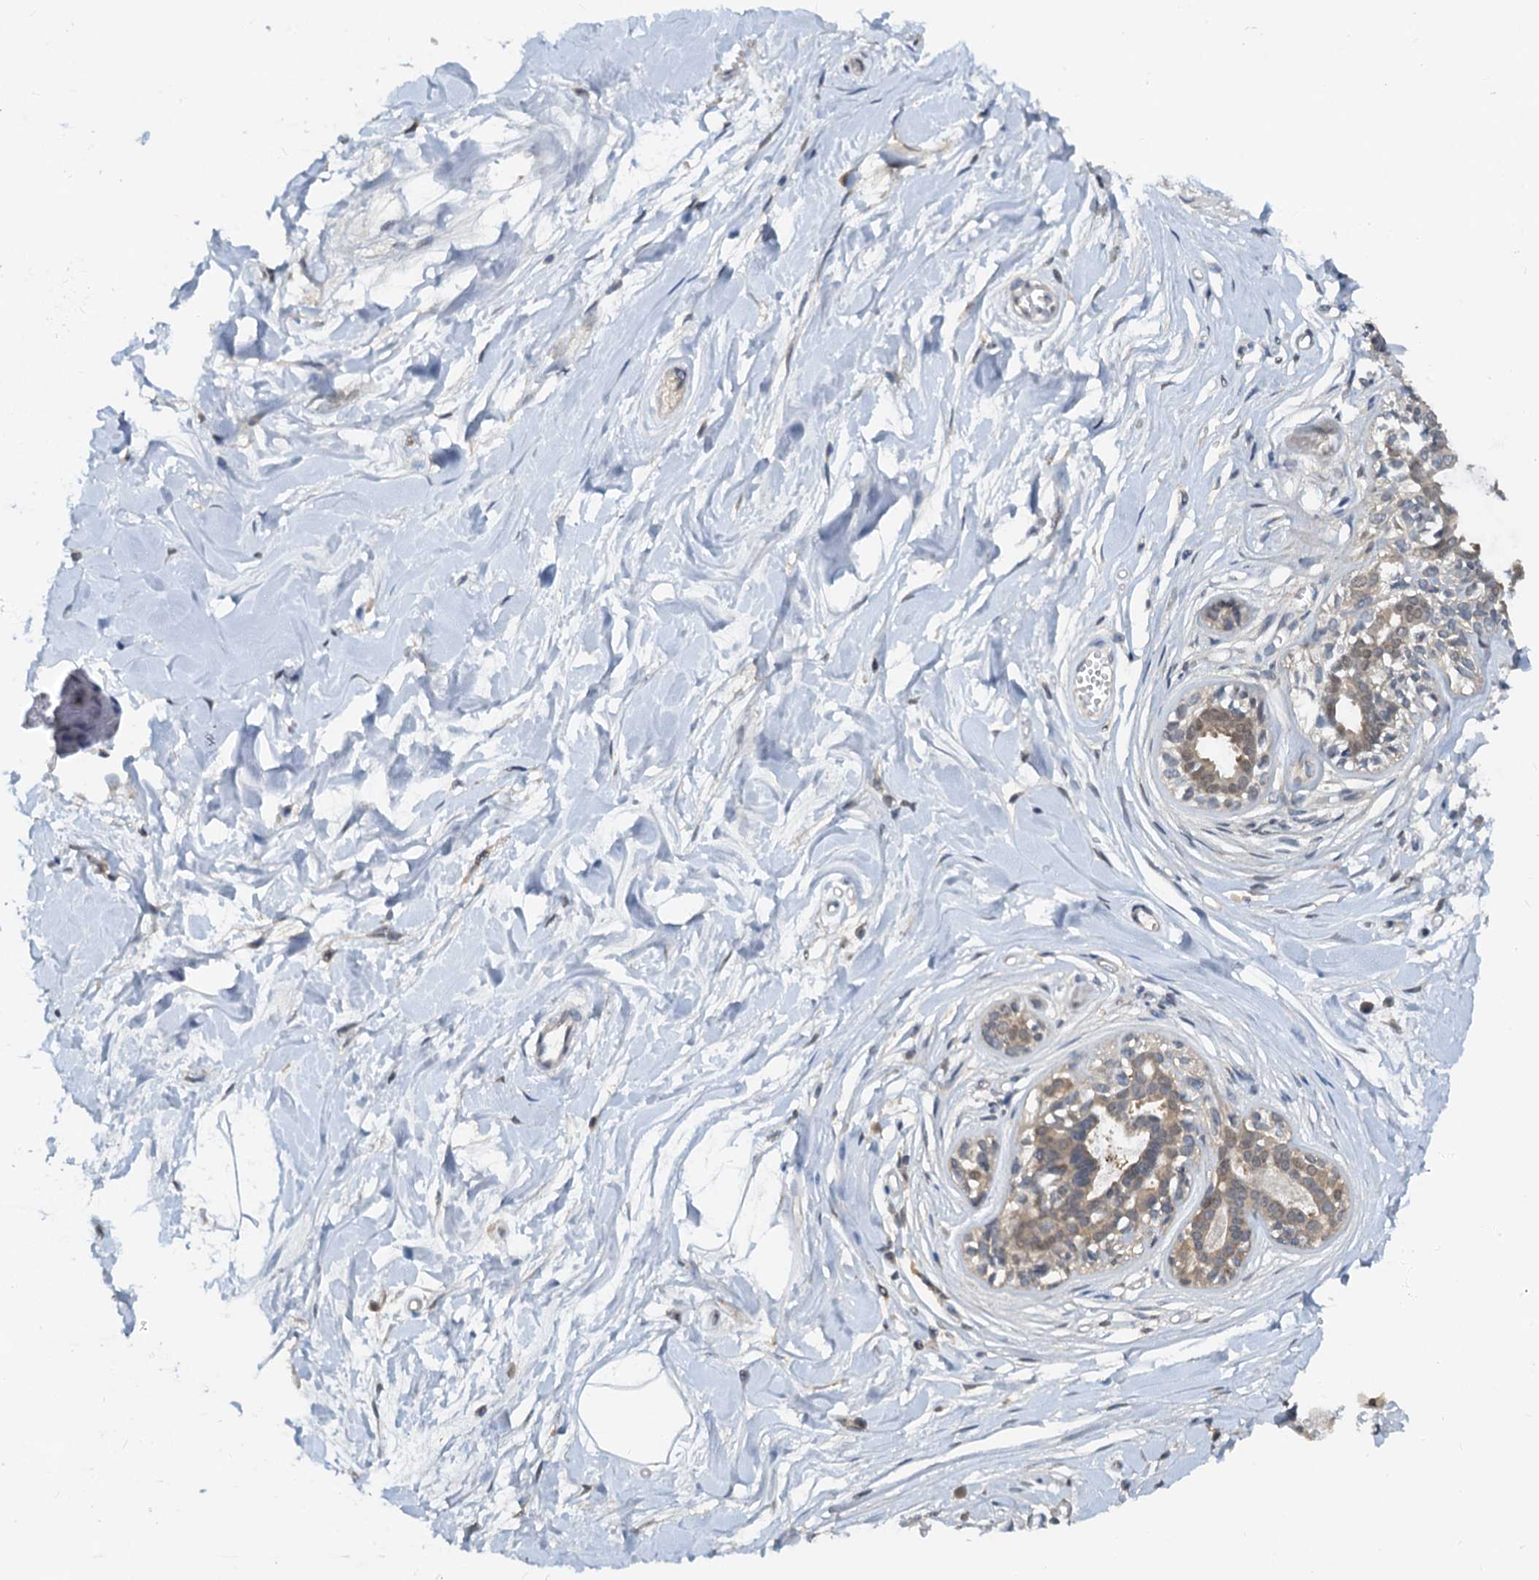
{"staining": {"intensity": "negative", "quantity": "none", "location": "none"}, "tissue": "breast", "cell_type": "Adipocytes", "image_type": "normal", "snomed": [{"axis": "morphology", "description": "Normal tissue, NOS"}, {"axis": "topography", "description": "Breast"}], "caption": "An image of breast stained for a protein shows no brown staining in adipocytes.", "gene": "PTGES3", "patient": {"sex": "female", "age": 45}}